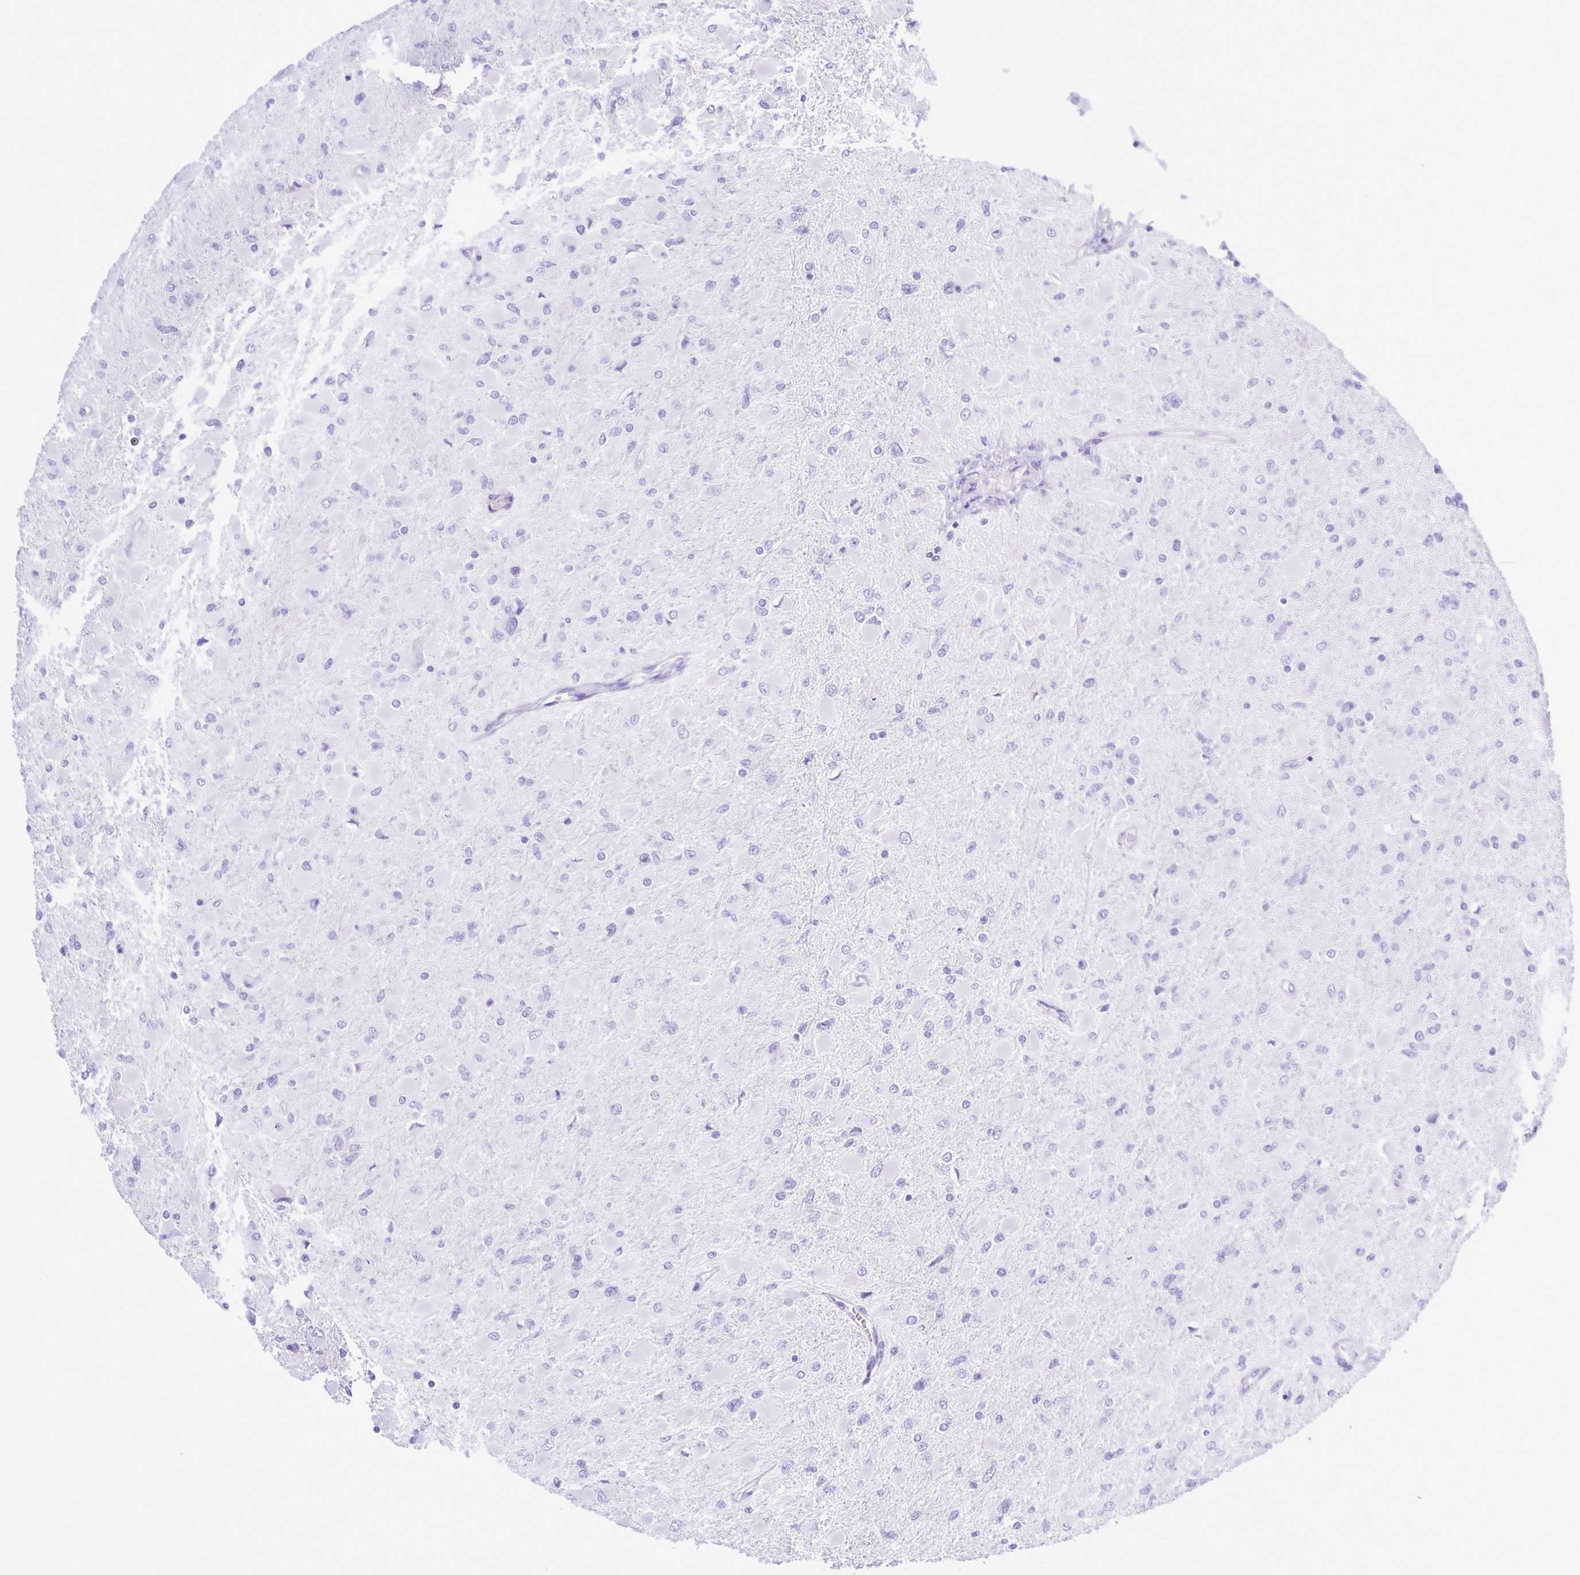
{"staining": {"intensity": "negative", "quantity": "none", "location": "none"}, "tissue": "glioma", "cell_type": "Tumor cells", "image_type": "cancer", "snomed": [{"axis": "morphology", "description": "Glioma, malignant, High grade"}, {"axis": "topography", "description": "Cerebral cortex"}], "caption": "High magnification brightfield microscopy of glioma stained with DAB (brown) and counterstained with hematoxylin (blue): tumor cells show no significant positivity. (DAB immunohistochemistry (IHC) with hematoxylin counter stain).", "gene": "CYP11A1", "patient": {"sex": "female", "age": 36}}